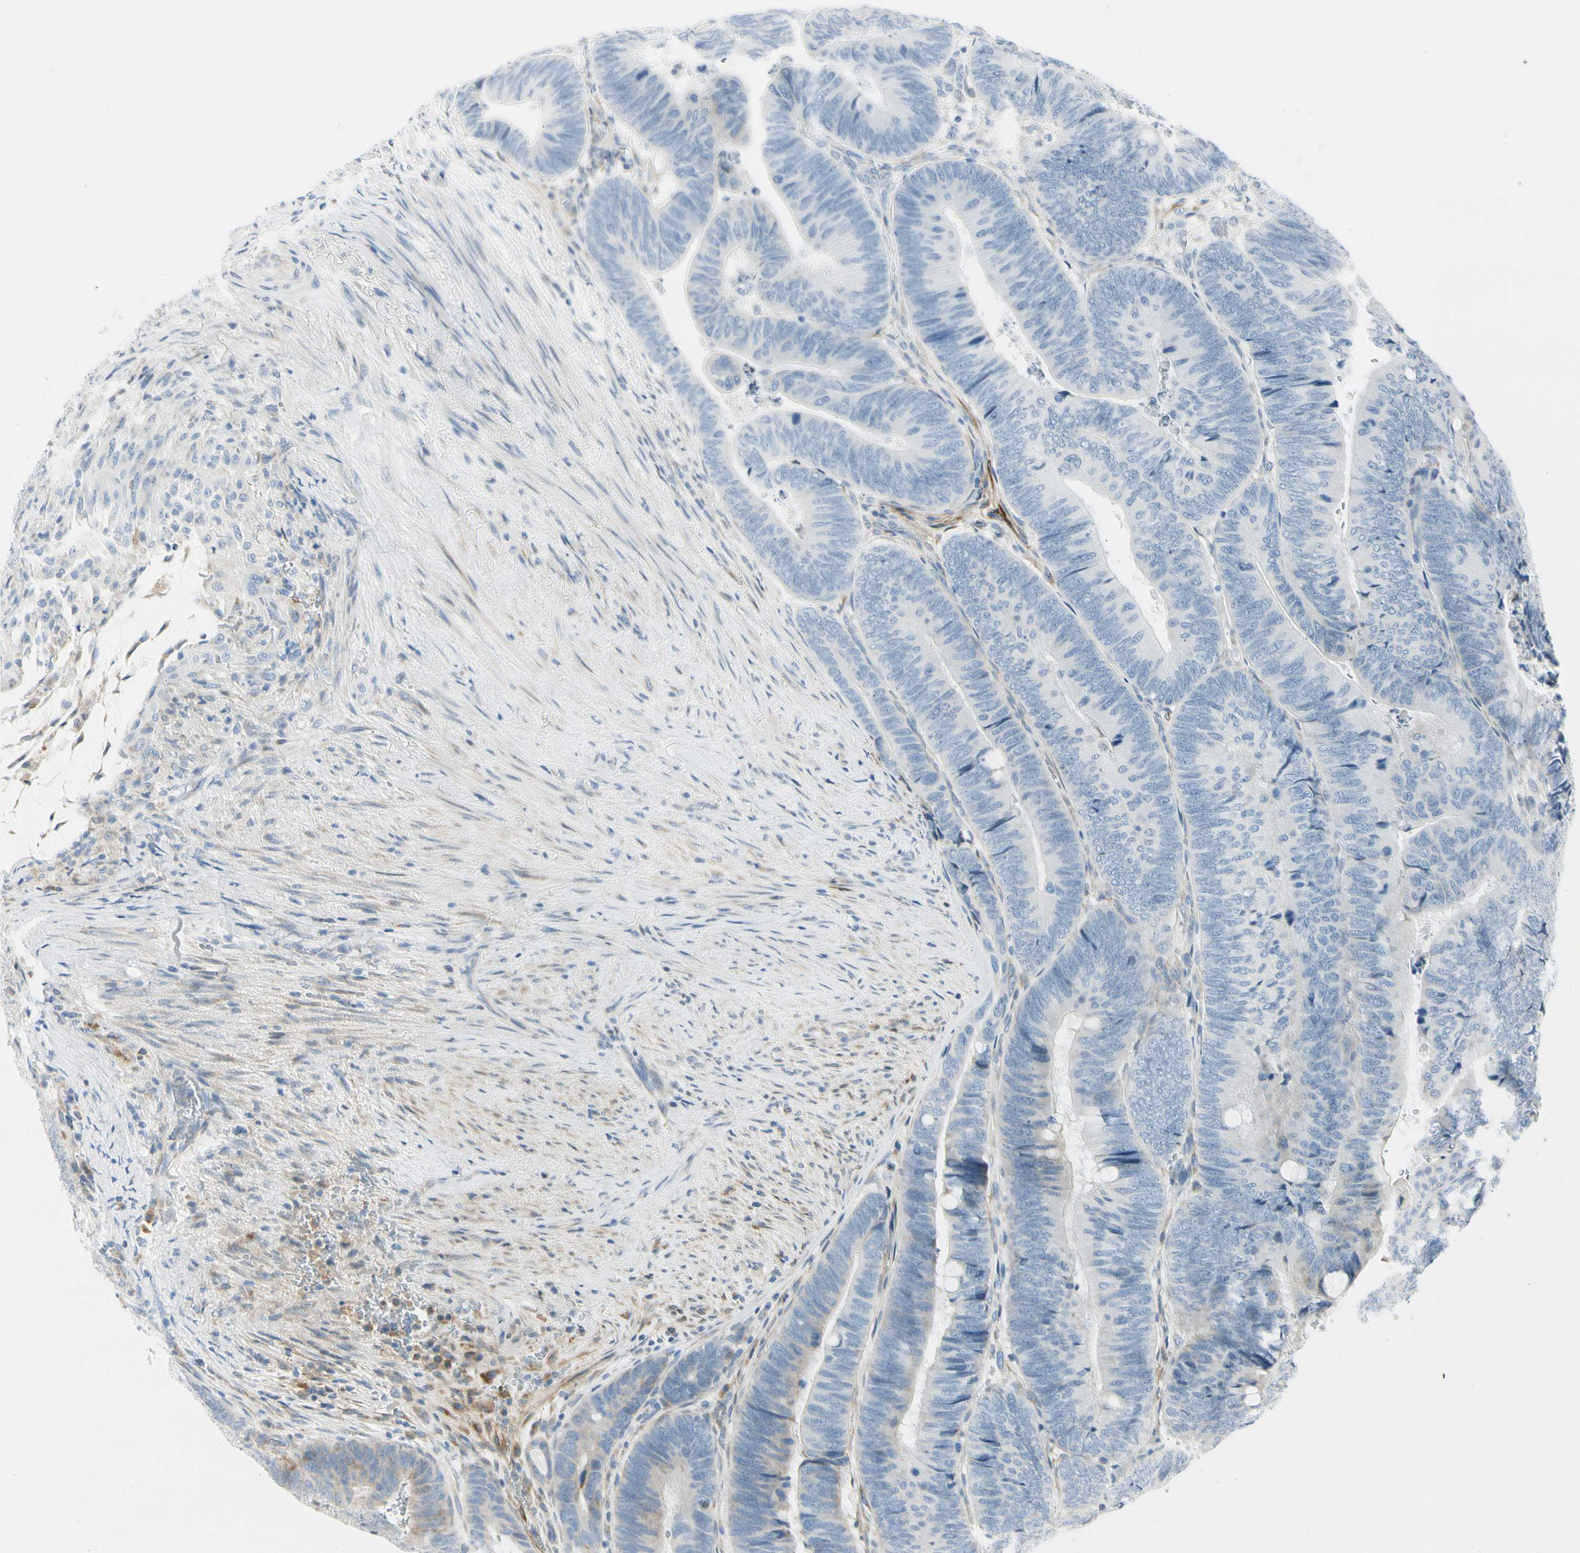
{"staining": {"intensity": "negative", "quantity": "none", "location": "none"}, "tissue": "colorectal cancer", "cell_type": "Tumor cells", "image_type": "cancer", "snomed": [{"axis": "morphology", "description": "Normal tissue, NOS"}, {"axis": "morphology", "description": "Adenocarcinoma, NOS"}, {"axis": "topography", "description": "Rectum"}, {"axis": "topography", "description": "Peripheral nerve tissue"}], "caption": "This is an immunohistochemistry (IHC) photomicrograph of colorectal adenocarcinoma. There is no expression in tumor cells.", "gene": "TNFSF11", "patient": {"sex": "male", "age": 92}}